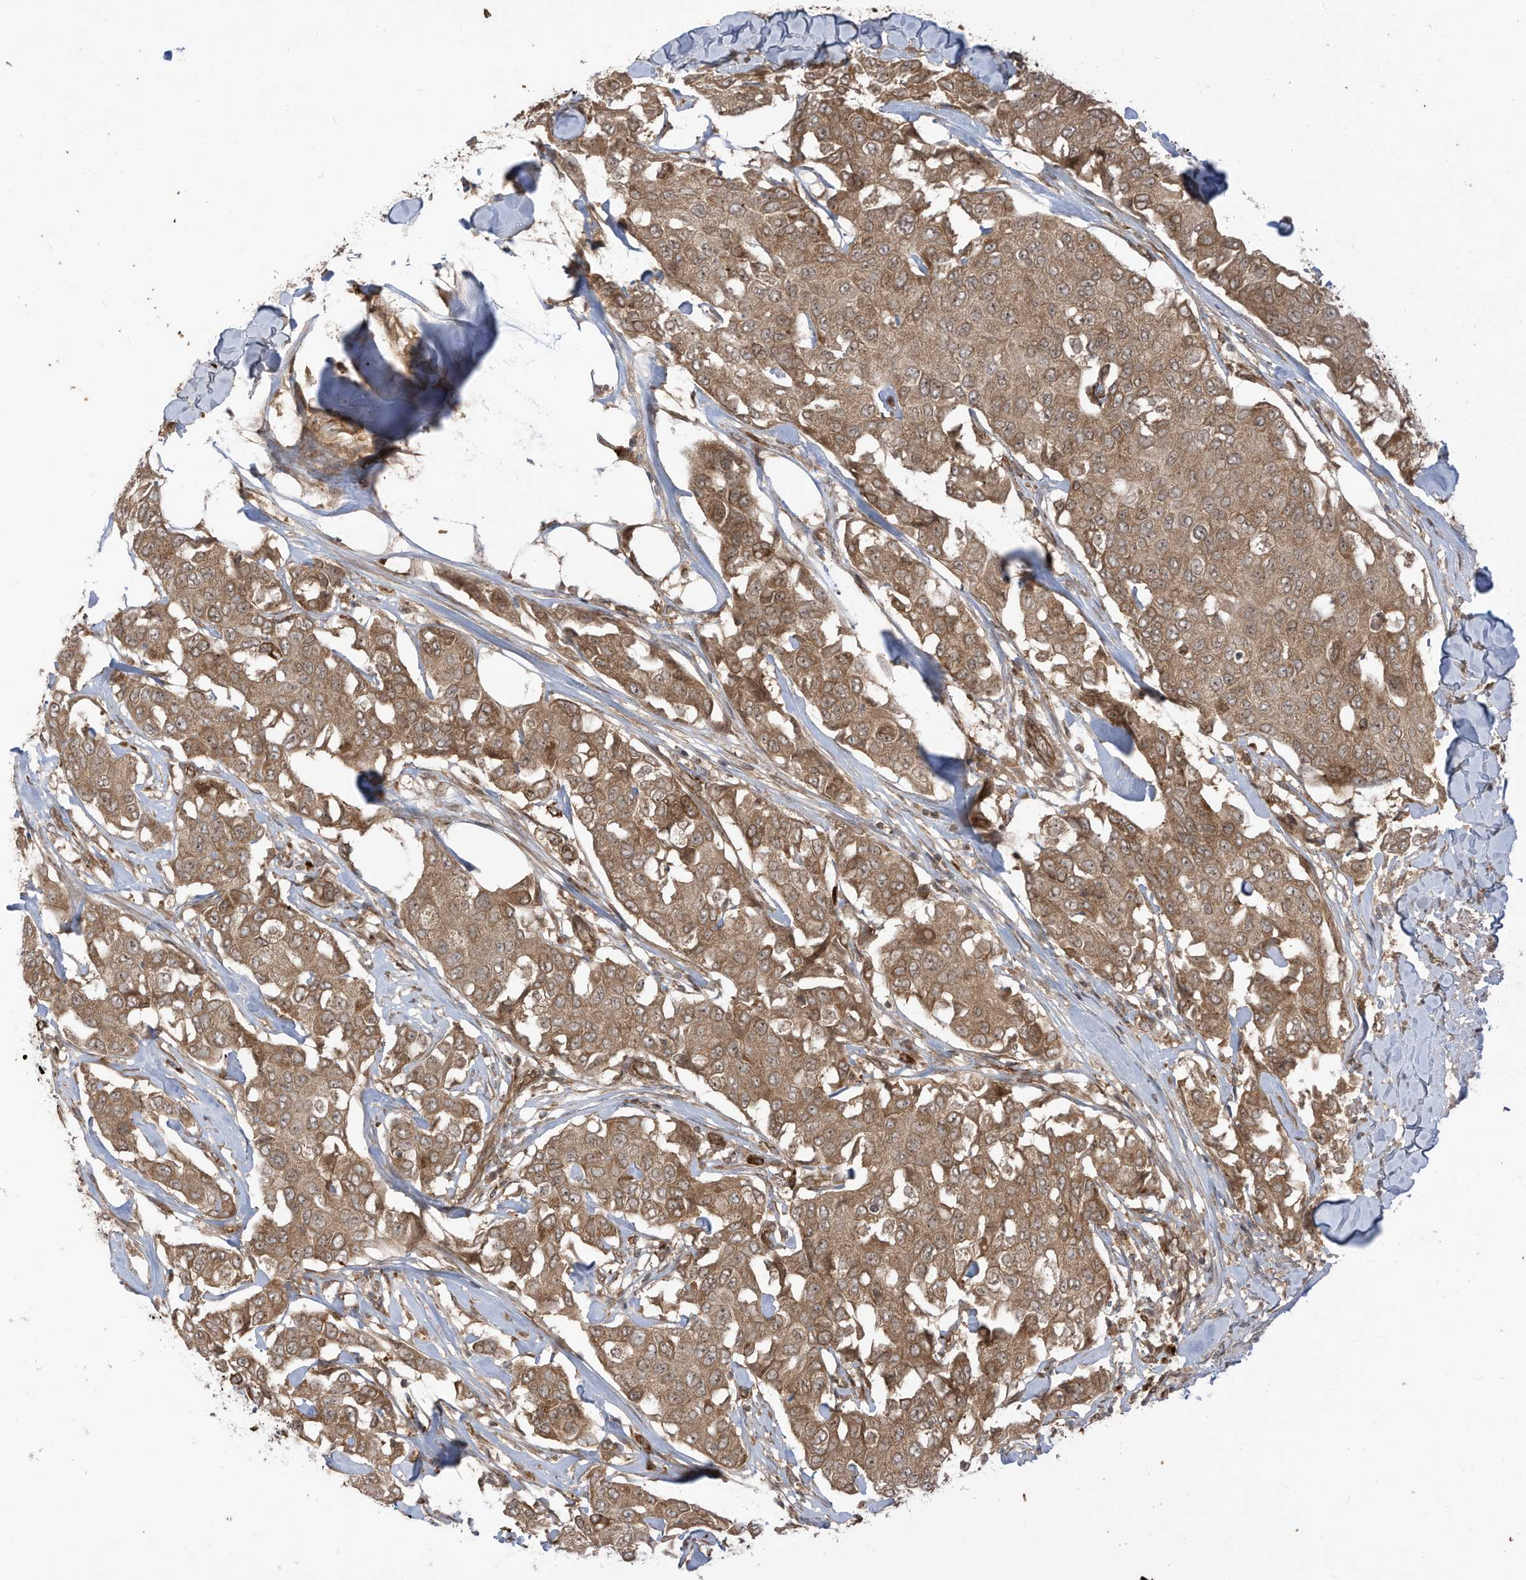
{"staining": {"intensity": "moderate", "quantity": ">75%", "location": "cytoplasmic/membranous"}, "tissue": "breast cancer", "cell_type": "Tumor cells", "image_type": "cancer", "snomed": [{"axis": "morphology", "description": "Duct carcinoma"}, {"axis": "topography", "description": "Breast"}], "caption": "Immunohistochemical staining of human breast cancer (invasive ductal carcinoma) shows medium levels of moderate cytoplasmic/membranous protein positivity in approximately >75% of tumor cells.", "gene": "TRIM67", "patient": {"sex": "female", "age": 80}}